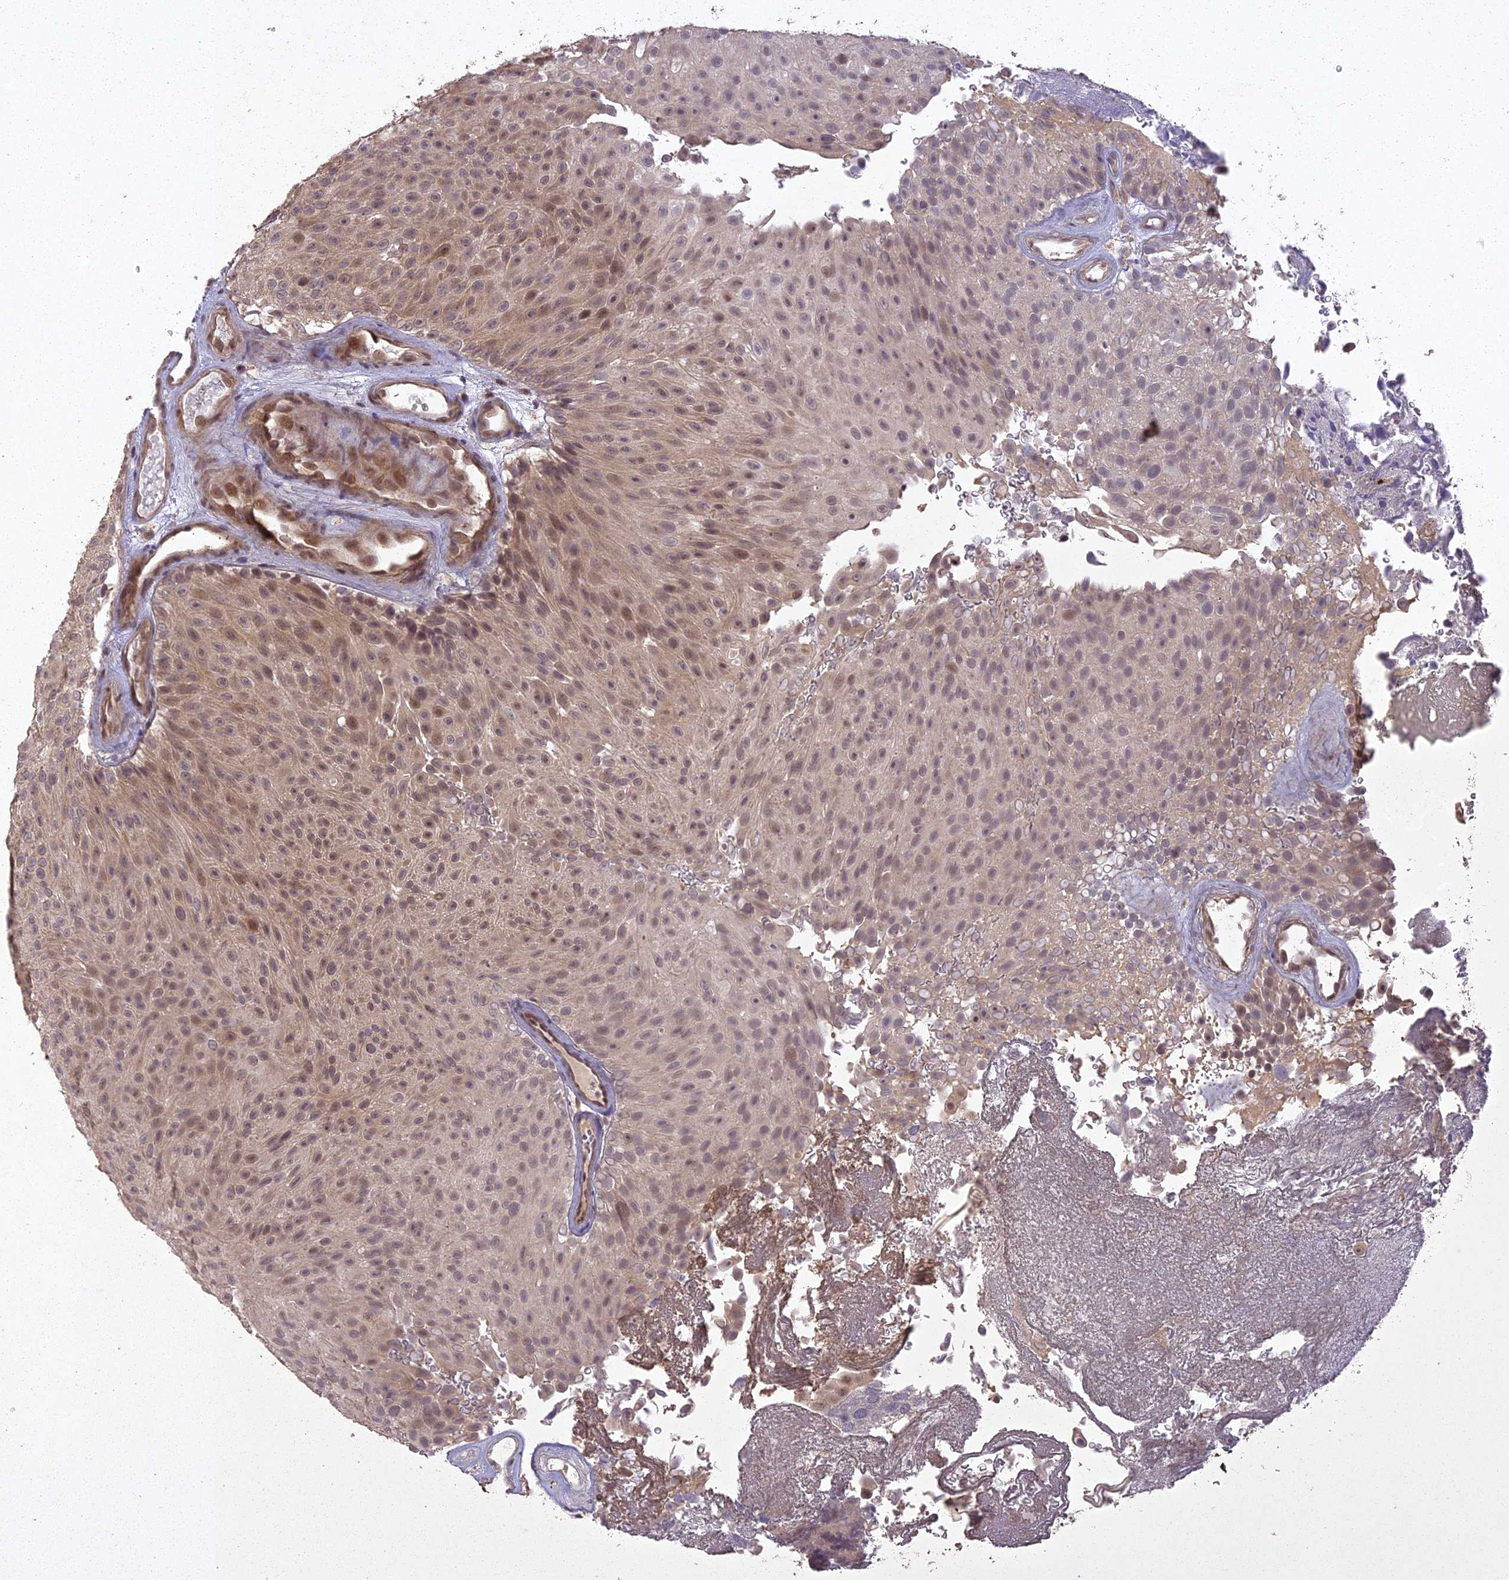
{"staining": {"intensity": "weak", "quantity": "<25%", "location": "nuclear"}, "tissue": "urothelial cancer", "cell_type": "Tumor cells", "image_type": "cancer", "snomed": [{"axis": "morphology", "description": "Urothelial carcinoma, Low grade"}, {"axis": "topography", "description": "Urinary bladder"}], "caption": "Tumor cells are negative for protein expression in human low-grade urothelial carcinoma.", "gene": "LIN37", "patient": {"sex": "male", "age": 78}}